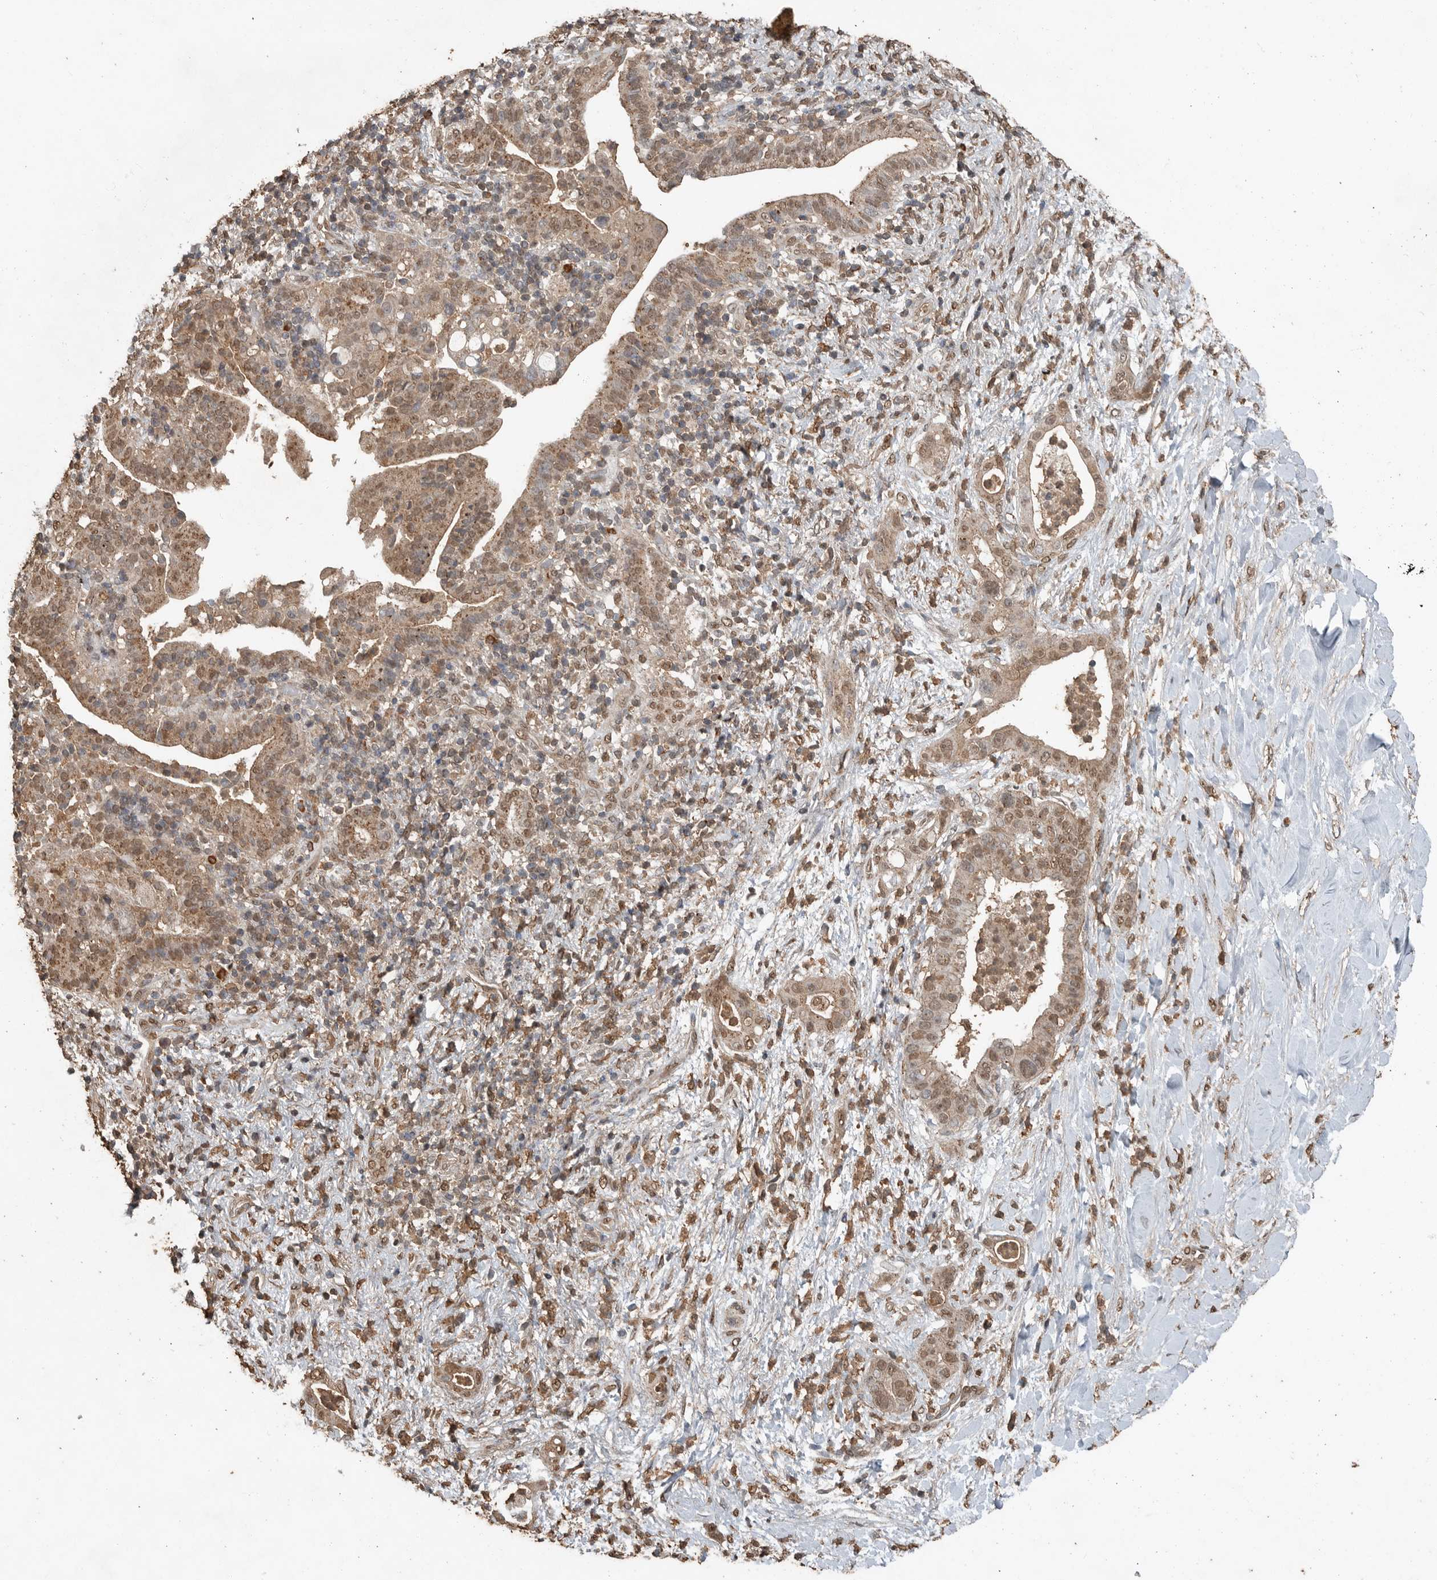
{"staining": {"intensity": "moderate", "quantity": ">75%", "location": "cytoplasmic/membranous,nuclear"}, "tissue": "liver cancer", "cell_type": "Tumor cells", "image_type": "cancer", "snomed": [{"axis": "morphology", "description": "Cholangiocarcinoma"}, {"axis": "topography", "description": "Liver"}], "caption": "Immunohistochemistry micrograph of human cholangiocarcinoma (liver) stained for a protein (brown), which shows medium levels of moderate cytoplasmic/membranous and nuclear expression in about >75% of tumor cells.", "gene": "BLZF1", "patient": {"sex": "female", "age": 54}}